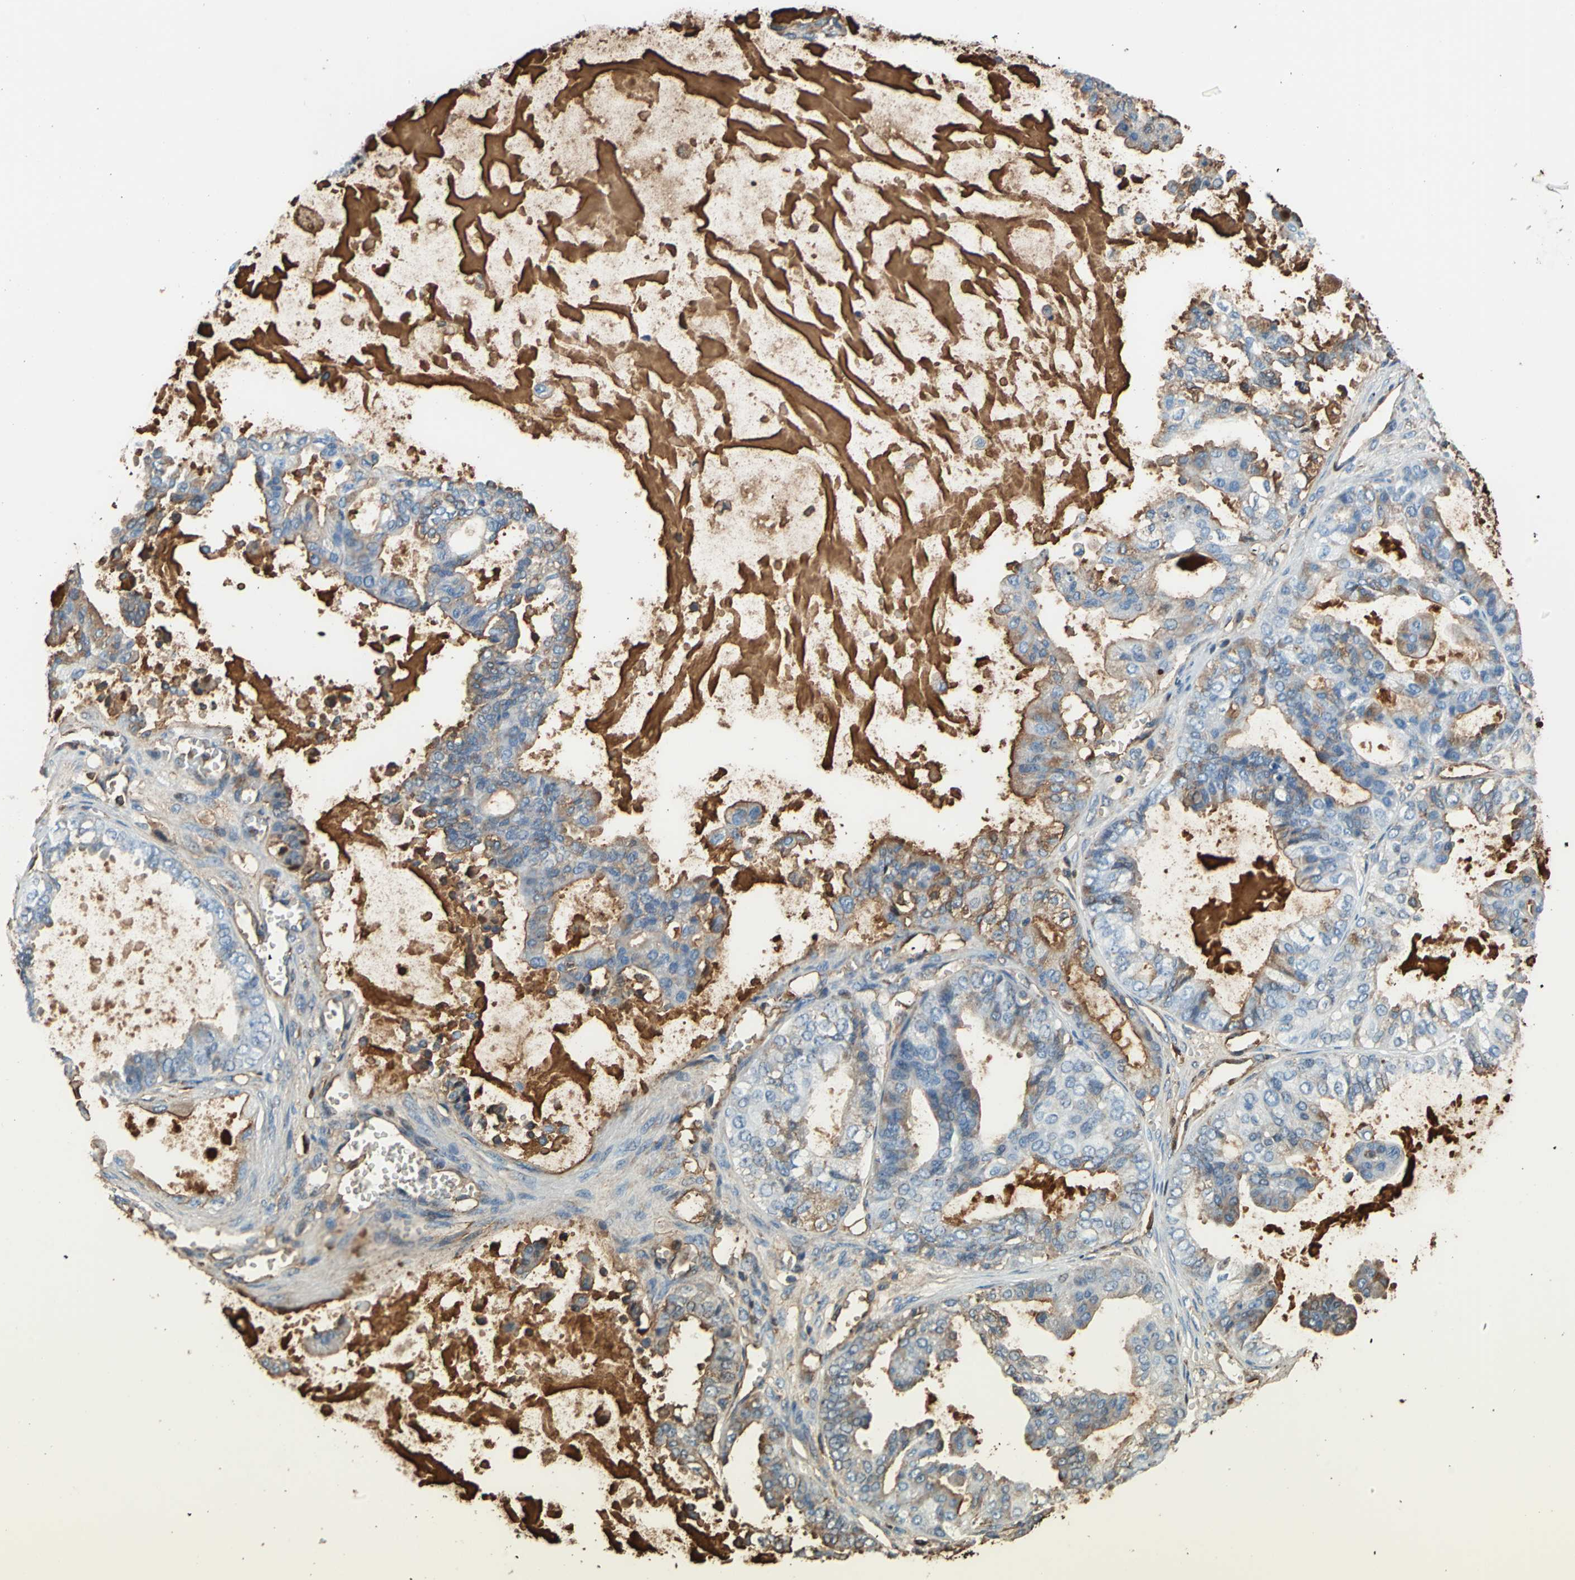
{"staining": {"intensity": "moderate", "quantity": "25%-75%", "location": "cytoplasmic/membranous"}, "tissue": "ovarian cancer", "cell_type": "Tumor cells", "image_type": "cancer", "snomed": [{"axis": "morphology", "description": "Carcinoma, NOS"}, {"axis": "morphology", "description": "Carcinoma, endometroid"}, {"axis": "topography", "description": "Ovary"}], "caption": "Approximately 25%-75% of tumor cells in human ovarian cancer (carcinoma) show moderate cytoplasmic/membranous protein positivity as visualized by brown immunohistochemical staining.", "gene": "ALB", "patient": {"sex": "female", "age": 50}}